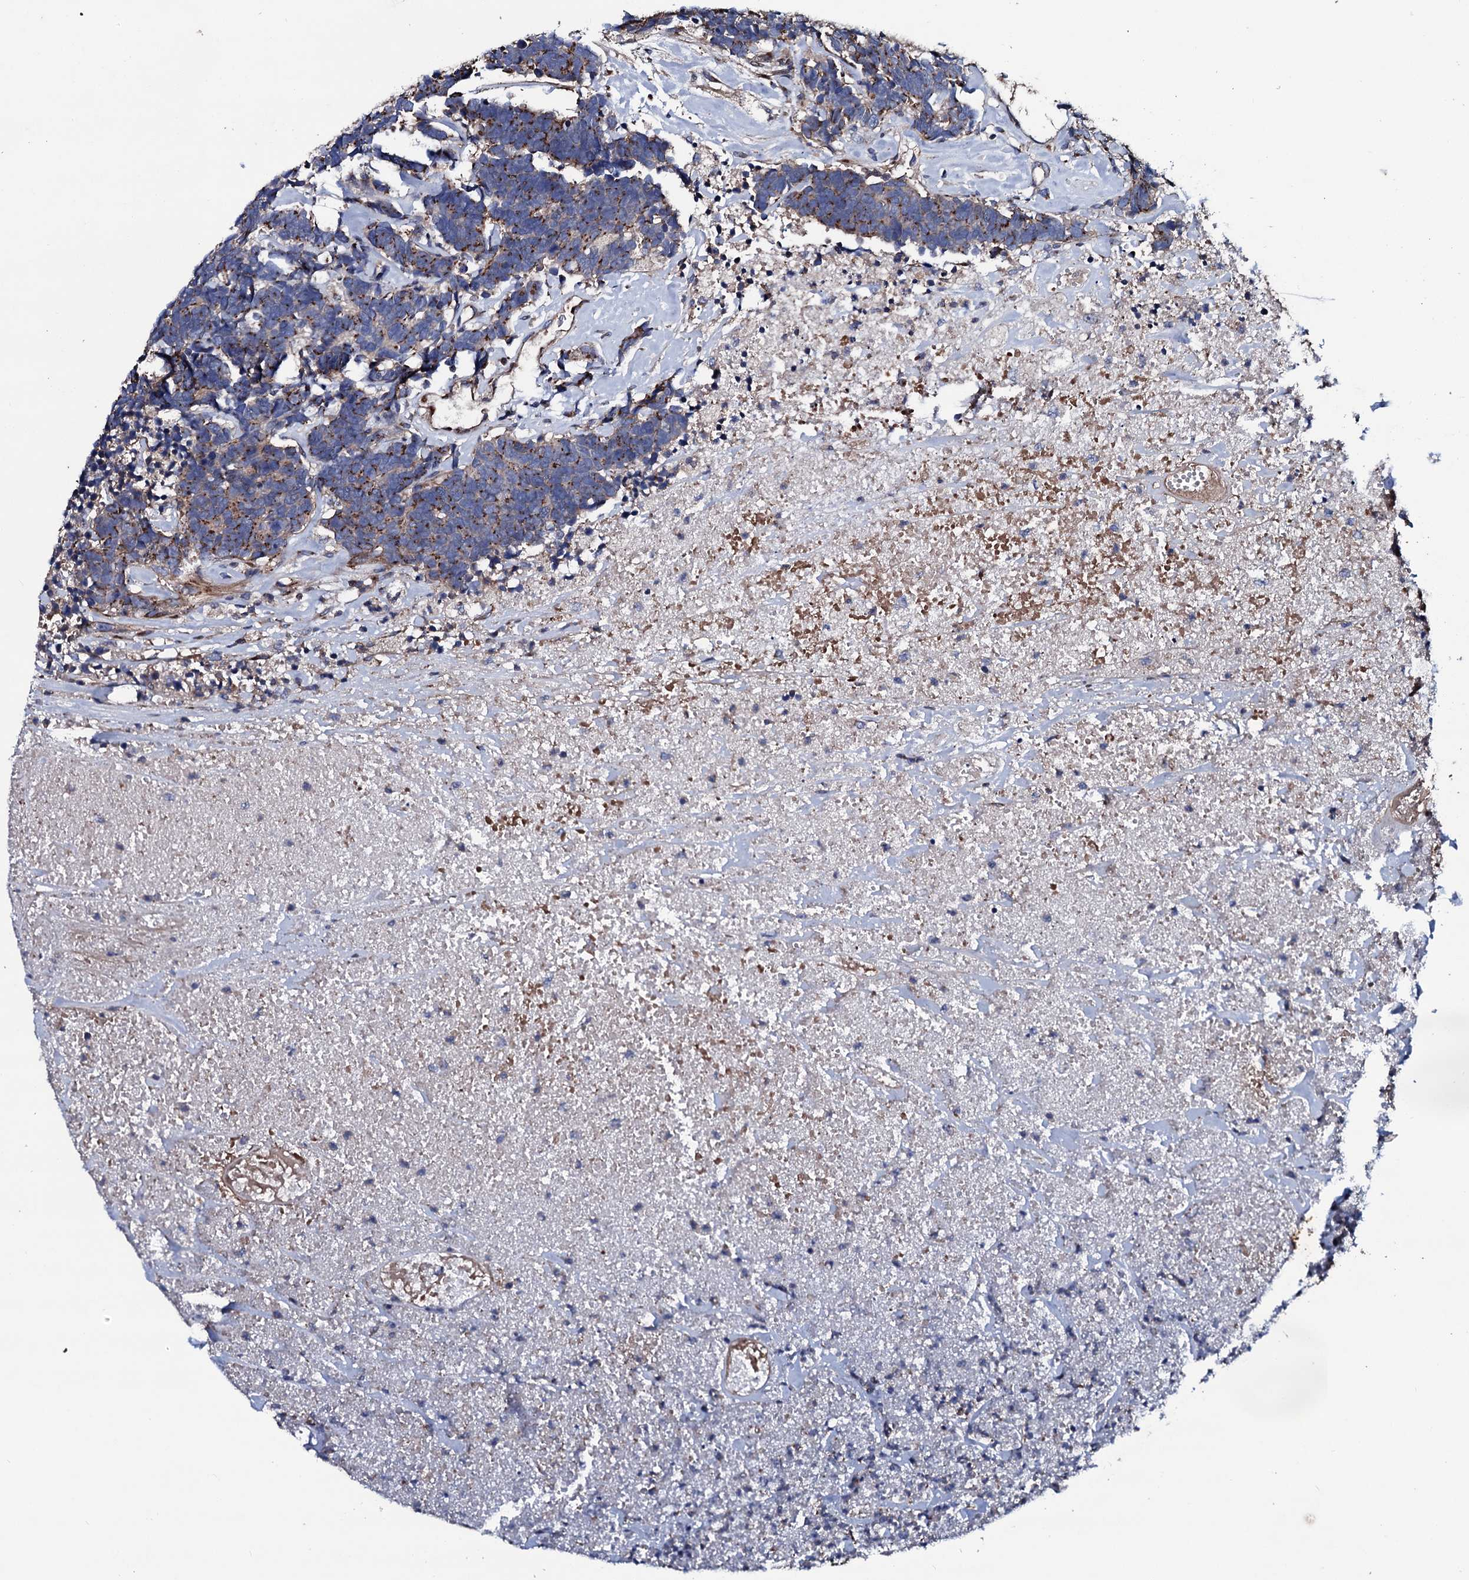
{"staining": {"intensity": "moderate", "quantity": "25%-75%", "location": "cytoplasmic/membranous"}, "tissue": "carcinoid", "cell_type": "Tumor cells", "image_type": "cancer", "snomed": [{"axis": "morphology", "description": "Carcinoma, NOS"}, {"axis": "morphology", "description": "Carcinoid, malignant, NOS"}, {"axis": "topography", "description": "Urinary bladder"}], "caption": "Protein positivity by immunohistochemistry displays moderate cytoplasmic/membranous positivity in about 25%-75% of tumor cells in carcinoid. (DAB IHC with brightfield microscopy, high magnification).", "gene": "PLET1", "patient": {"sex": "male", "age": 57}}